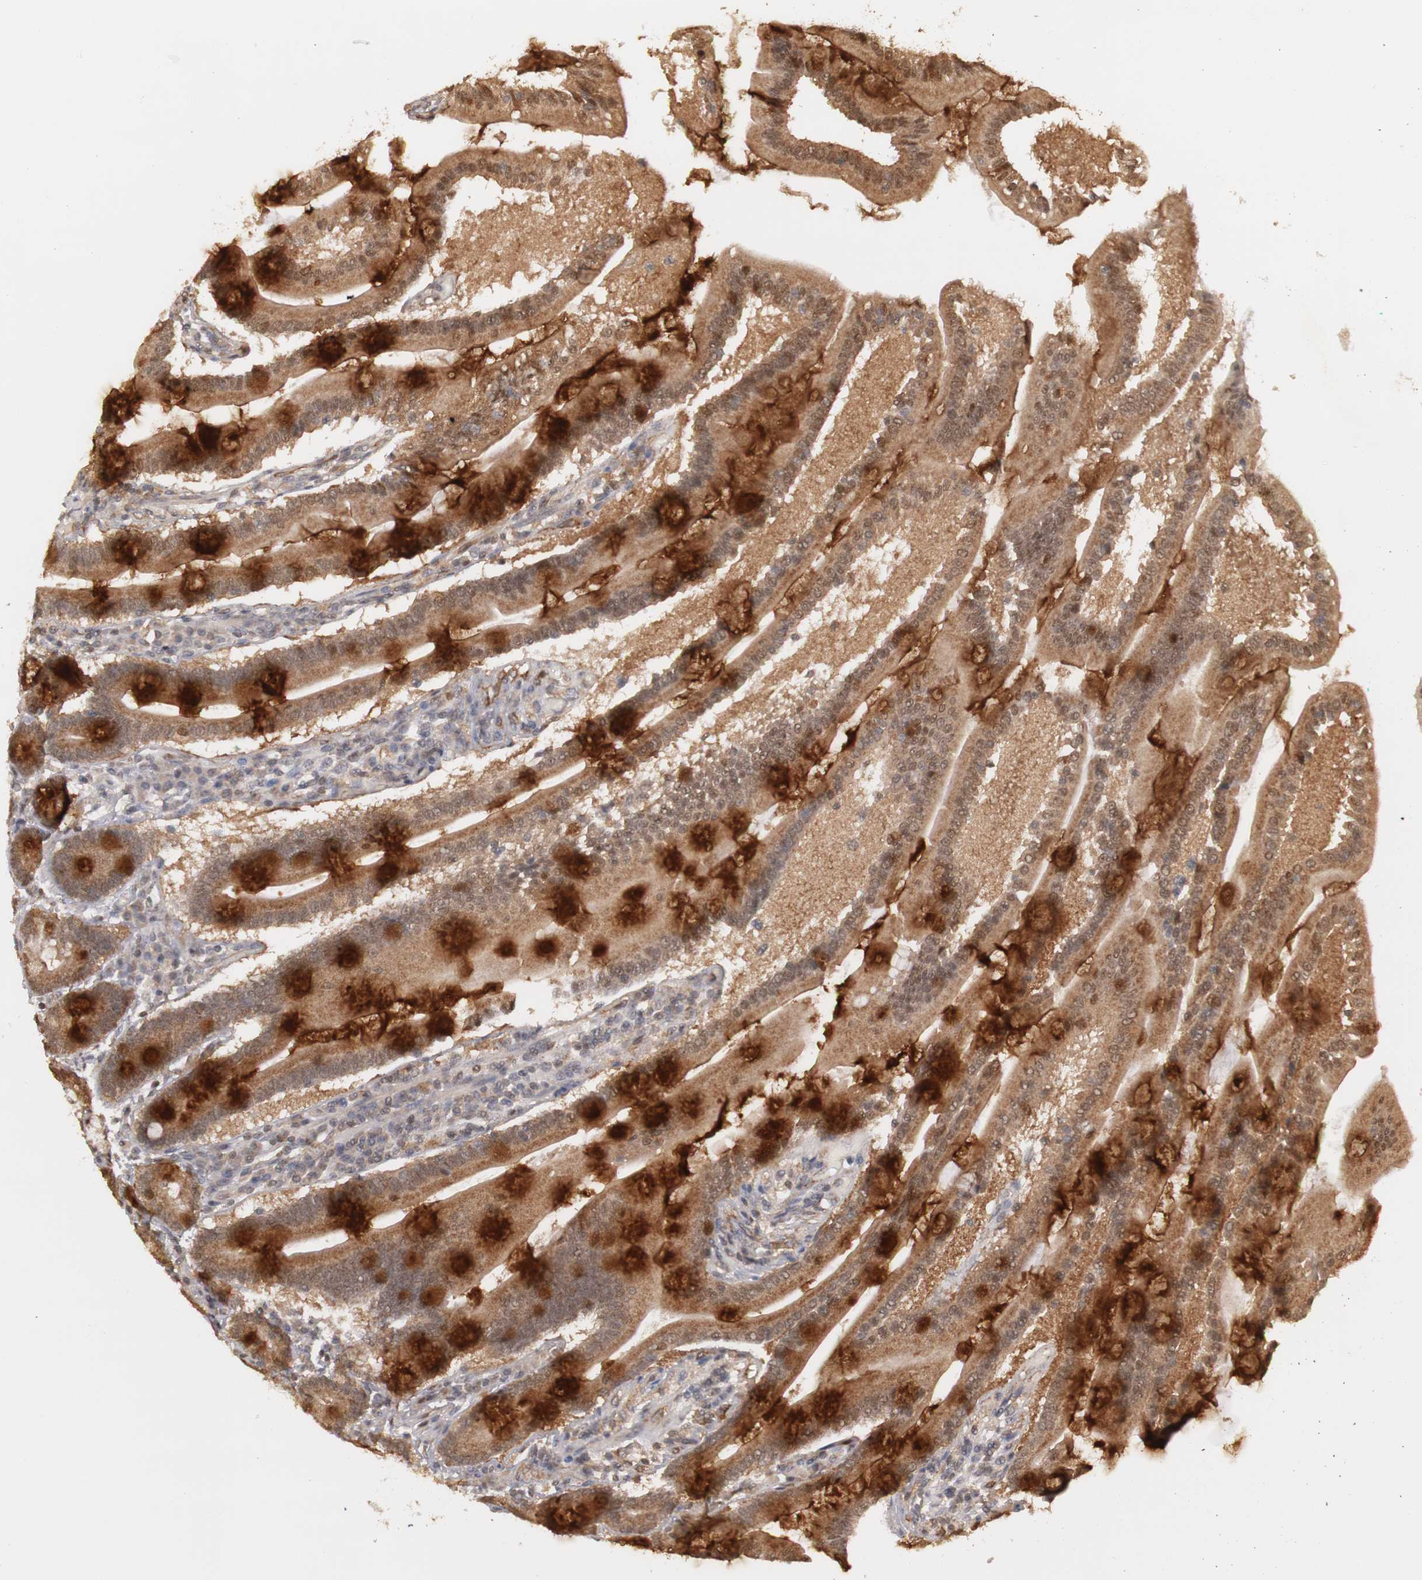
{"staining": {"intensity": "strong", "quantity": ">75%", "location": "cytoplasmic/membranous,nuclear"}, "tissue": "duodenum", "cell_type": "Glandular cells", "image_type": "normal", "snomed": [{"axis": "morphology", "description": "Normal tissue, NOS"}, {"axis": "topography", "description": "Duodenum"}], "caption": "Strong cytoplasmic/membranous,nuclear protein expression is appreciated in approximately >75% of glandular cells in duodenum. (DAB (3,3'-diaminobenzidine) = brown stain, brightfield microscopy at high magnification).", "gene": "PLEKHA1", "patient": {"sex": "female", "age": 64}}